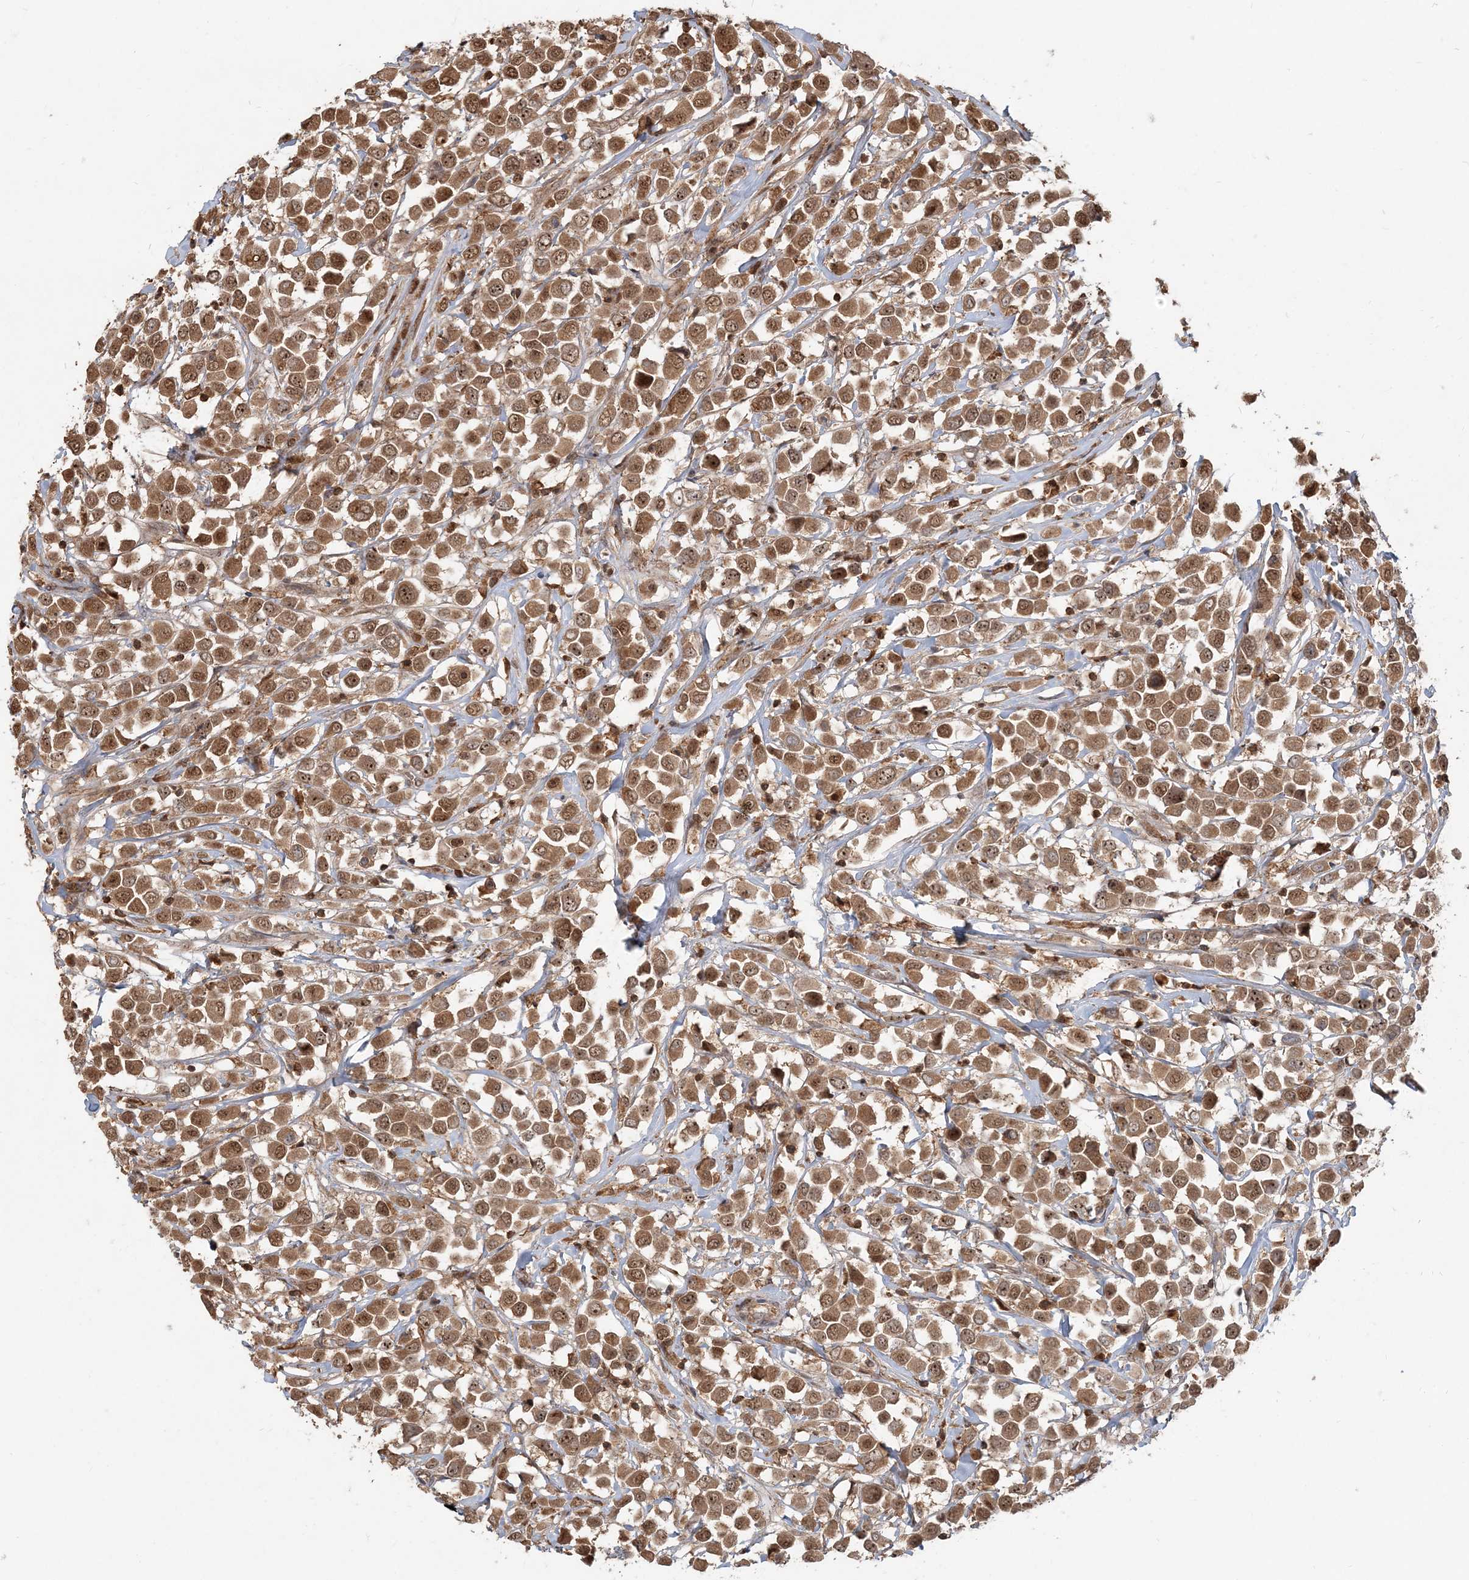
{"staining": {"intensity": "moderate", "quantity": ">75%", "location": "cytoplasmic/membranous,nuclear"}, "tissue": "breast cancer", "cell_type": "Tumor cells", "image_type": "cancer", "snomed": [{"axis": "morphology", "description": "Duct carcinoma"}, {"axis": "topography", "description": "Breast"}], "caption": "Immunohistochemical staining of invasive ductal carcinoma (breast) demonstrates medium levels of moderate cytoplasmic/membranous and nuclear staining in about >75% of tumor cells.", "gene": "CAB39", "patient": {"sex": "female", "age": 61}}